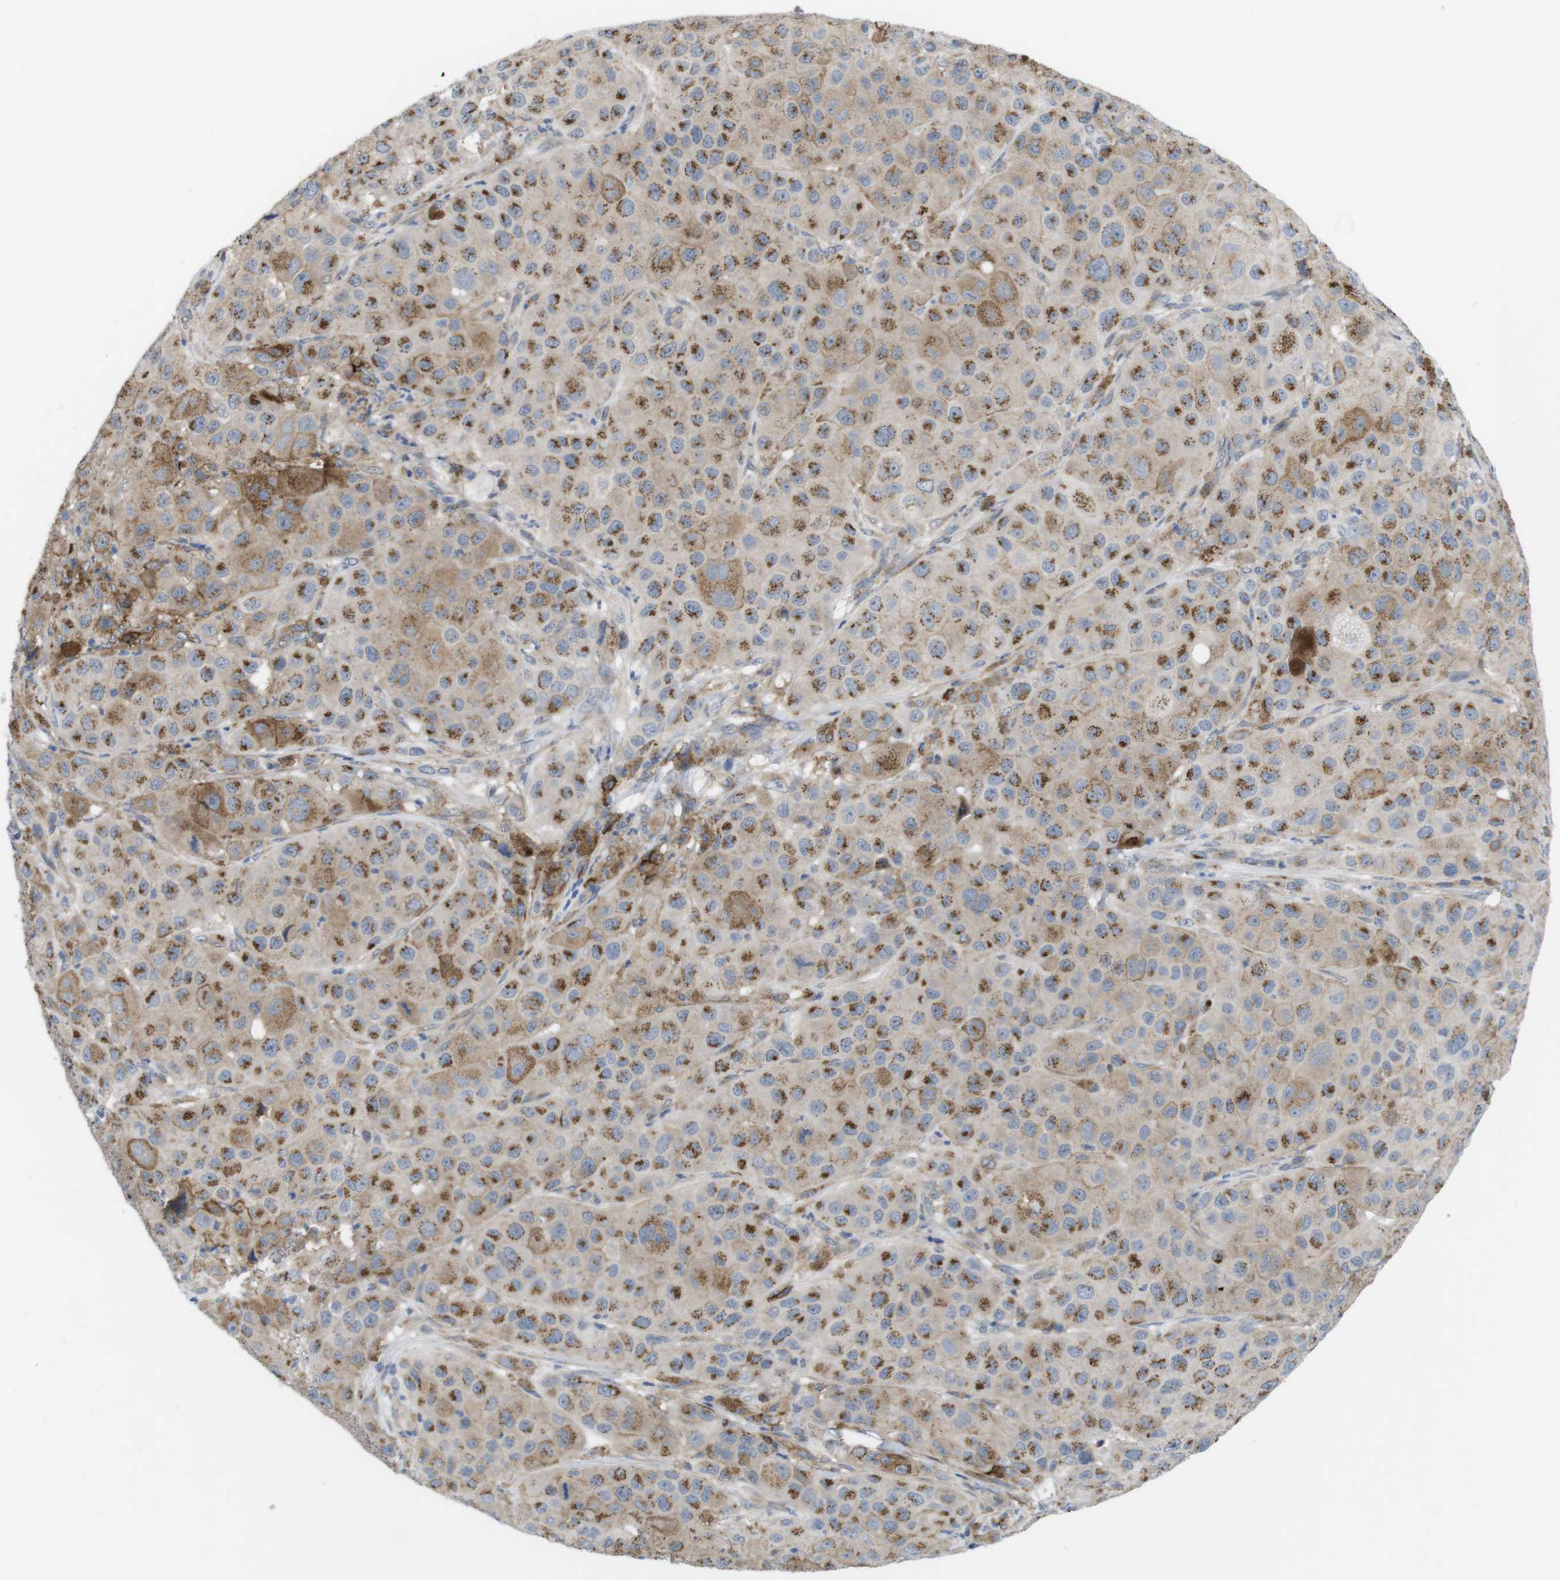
{"staining": {"intensity": "moderate", "quantity": ">75%", "location": "cytoplasmic/membranous"}, "tissue": "melanoma", "cell_type": "Tumor cells", "image_type": "cancer", "snomed": [{"axis": "morphology", "description": "Malignant melanoma, NOS"}, {"axis": "topography", "description": "Skin"}], "caption": "Immunohistochemical staining of malignant melanoma reveals medium levels of moderate cytoplasmic/membranous staining in about >75% of tumor cells. (DAB IHC, brown staining for protein, blue staining for nuclei).", "gene": "CCR6", "patient": {"sex": "male", "age": 96}}